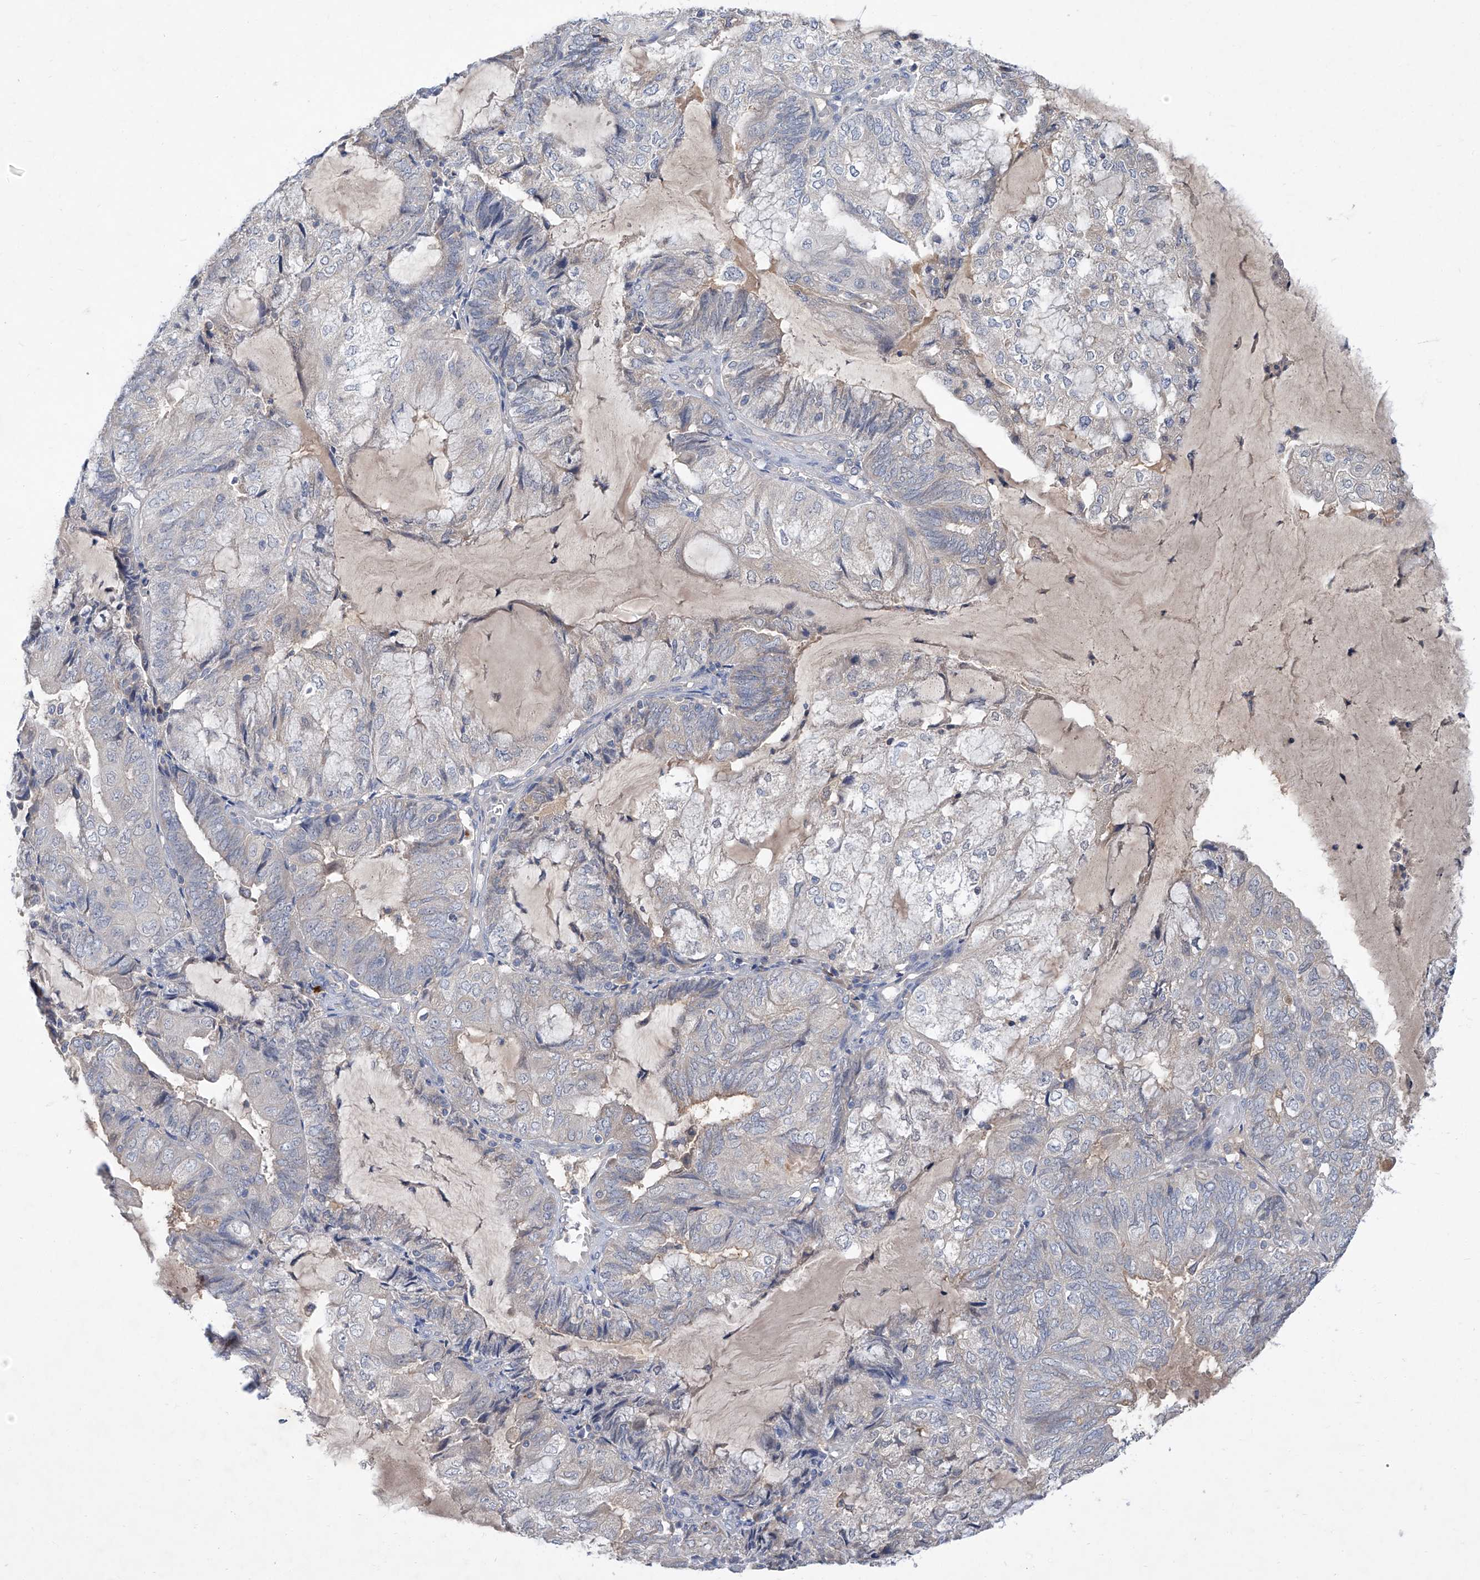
{"staining": {"intensity": "weak", "quantity": "<25%", "location": "cytoplasmic/membranous"}, "tissue": "endometrial cancer", "cell_type": "Tumor cells", "image_type": "cancer", "snomed": [{"axis": "morphology", "description": "Adenocarcinoma, NOS"}, {"axis": "topography", "description": "Endometrium"}], "caption": "This is an IHC micrograph of endometrial cancer (adenocarcinoma). There is no staining in tumor cells.", "gene": "SBK2", "patient": {"sex": "female", "age": 81}}